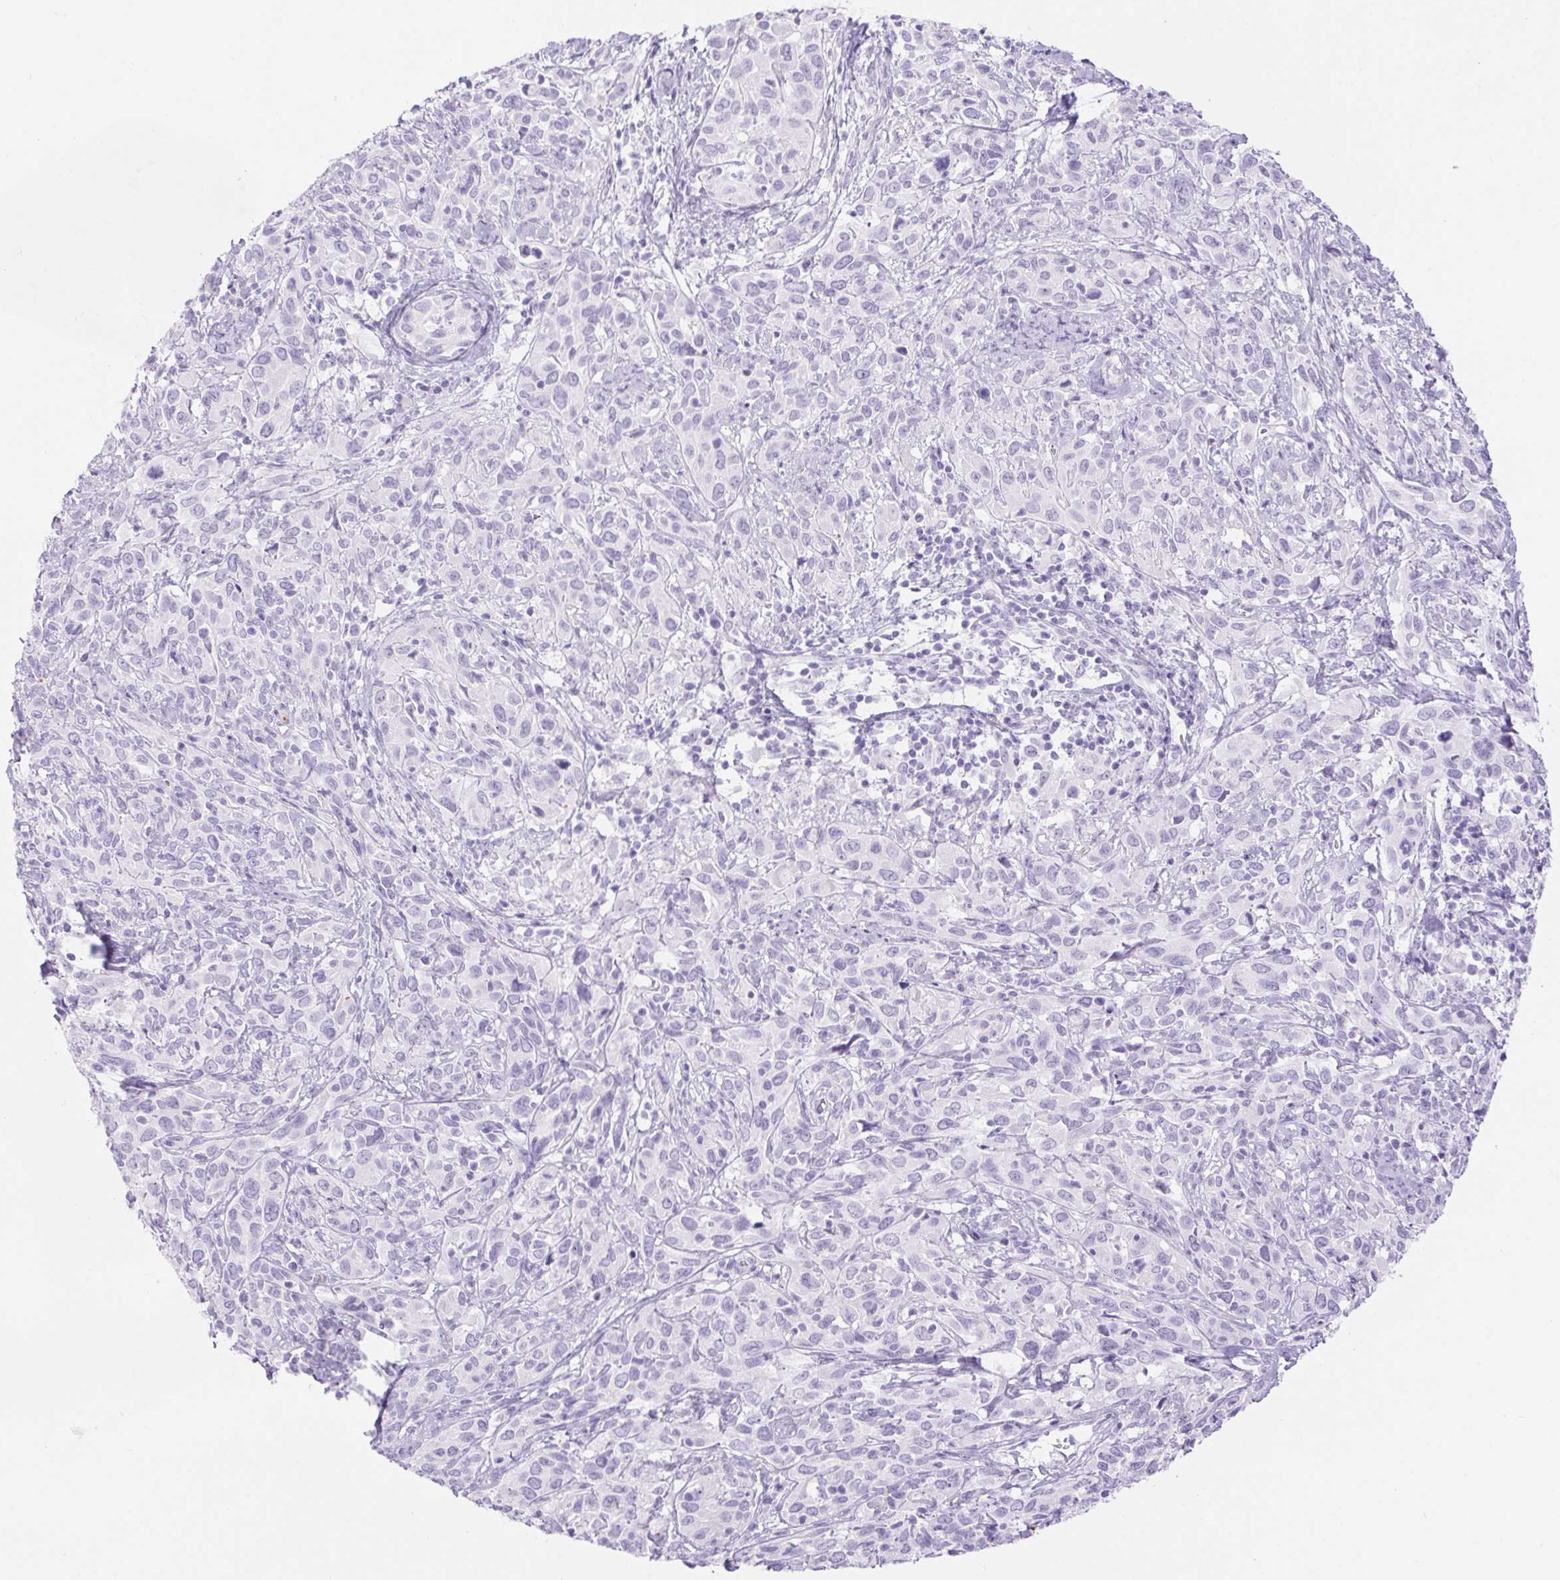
{"staining": {"intensity": "negative", "quantity": "none", "location": "none"}, "tissue": "cervical cancer", "cell_type": "Tumor cells", "image_type": "cancer", "snomed": [{"axis": "morphology", "description": "Normal tissue, NOS"}, {"axis": "morphology", "description": "Squamous cell carcinoma, NOS"}, {"axis": "topography", "description": "Cervix"}], "caption": "Protein analysis of squamous cell carcinoma (cervical) displays no significant staining in tumor cells.", "gene": "ERP27", "patient": {"sex": "female", "age": 51}}